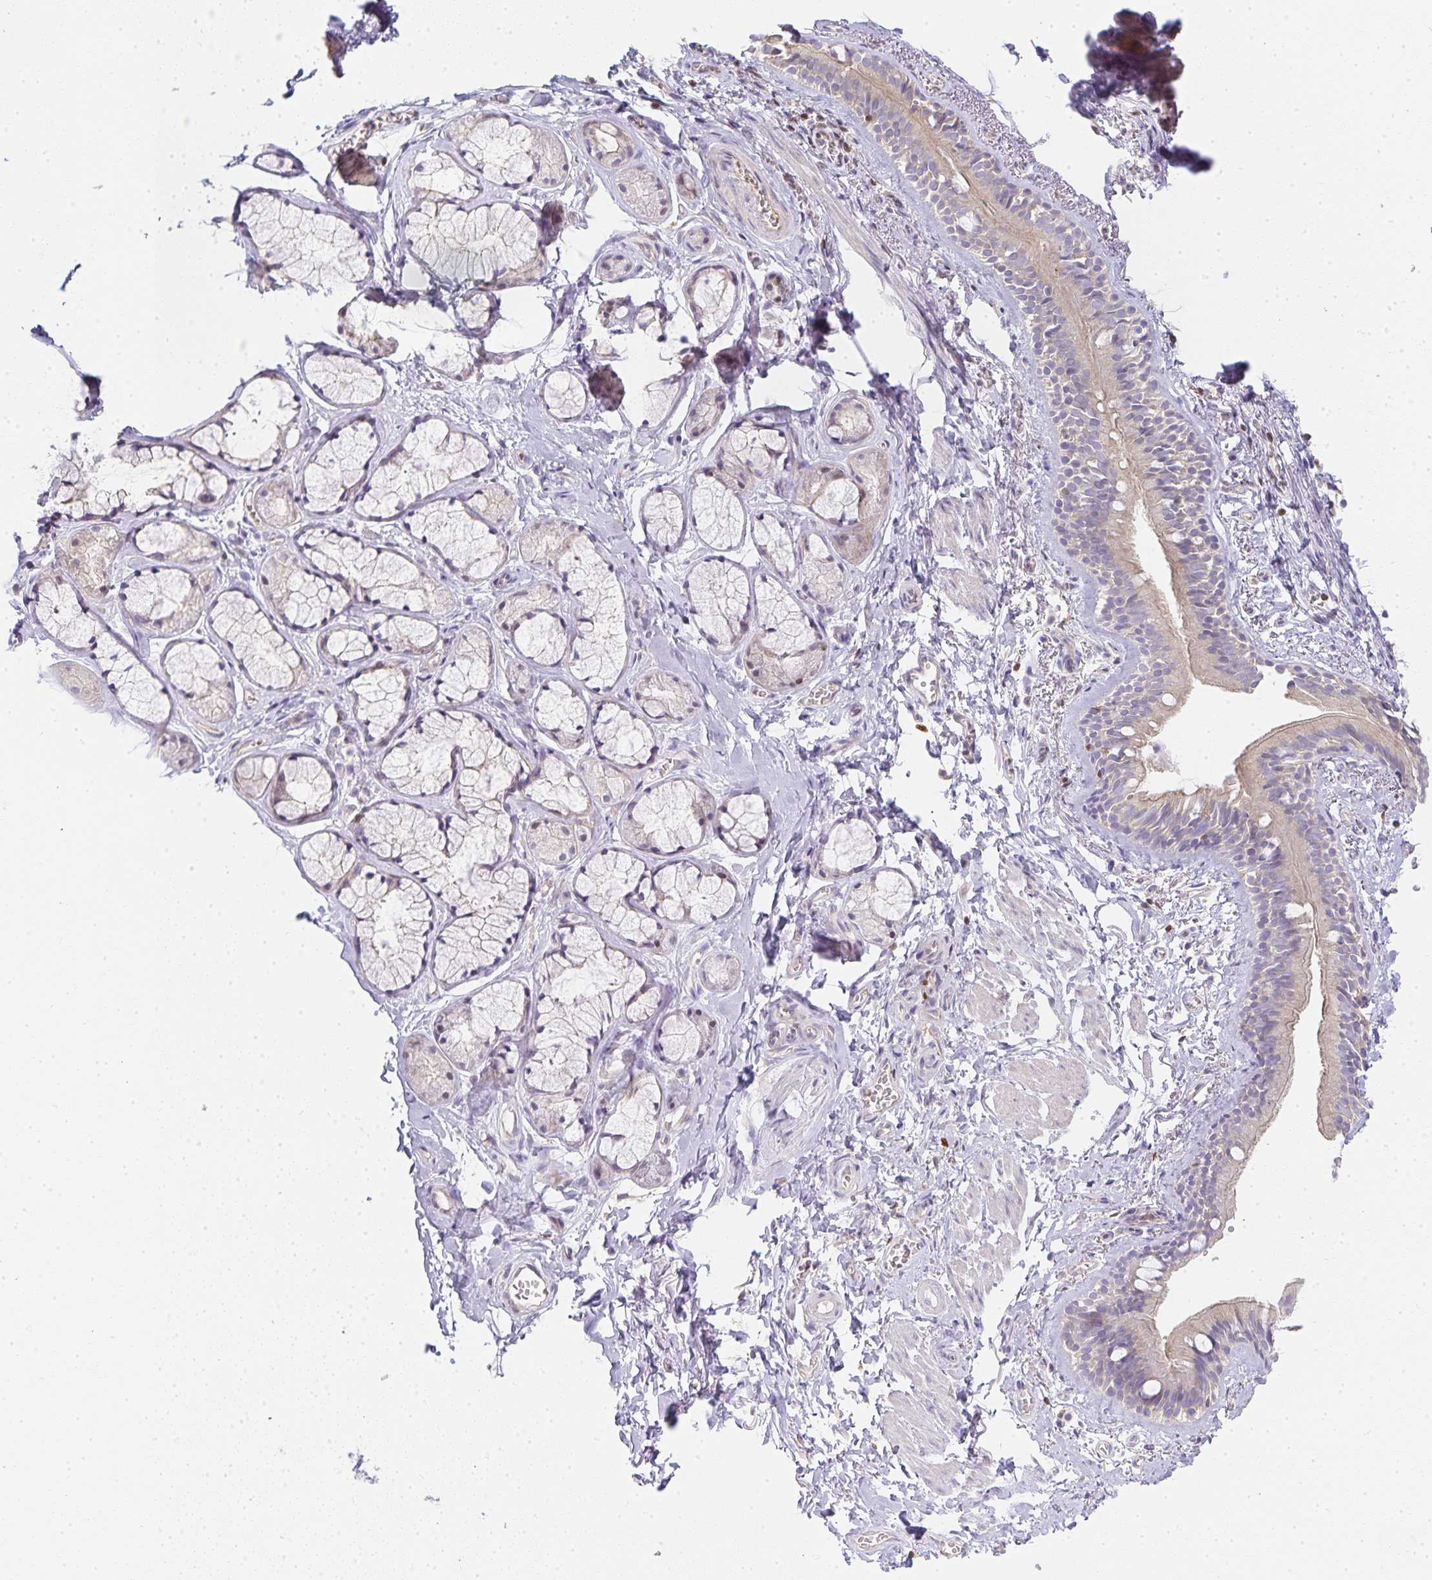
{"staining": {"intensity": "weak", "quantity": "25%-75%", "location": "cytoplasmic/membranous"}, "tissue": "bronchus", "cell_type": "Respiratory epithelial cells", "image_type": "normal", "snomed": [{"axis": "morphology", "description": "Normal tissue, NOS"}, {"axis": "topography", "description": "Cartilage tissue"}, {"axis": "topography", "description": "Bronchus"}, {"axis": "topography", "description": "Peripheral nerve tissue"}], "caption": "Bronchus stained with a brown dye exhibits weak cytoplasmic/membranous positive staining in approximately 25%-75% of respiratory epithelial cells.", "gene": "GATA3", "patient": {"sex": "female", "age": 59}}